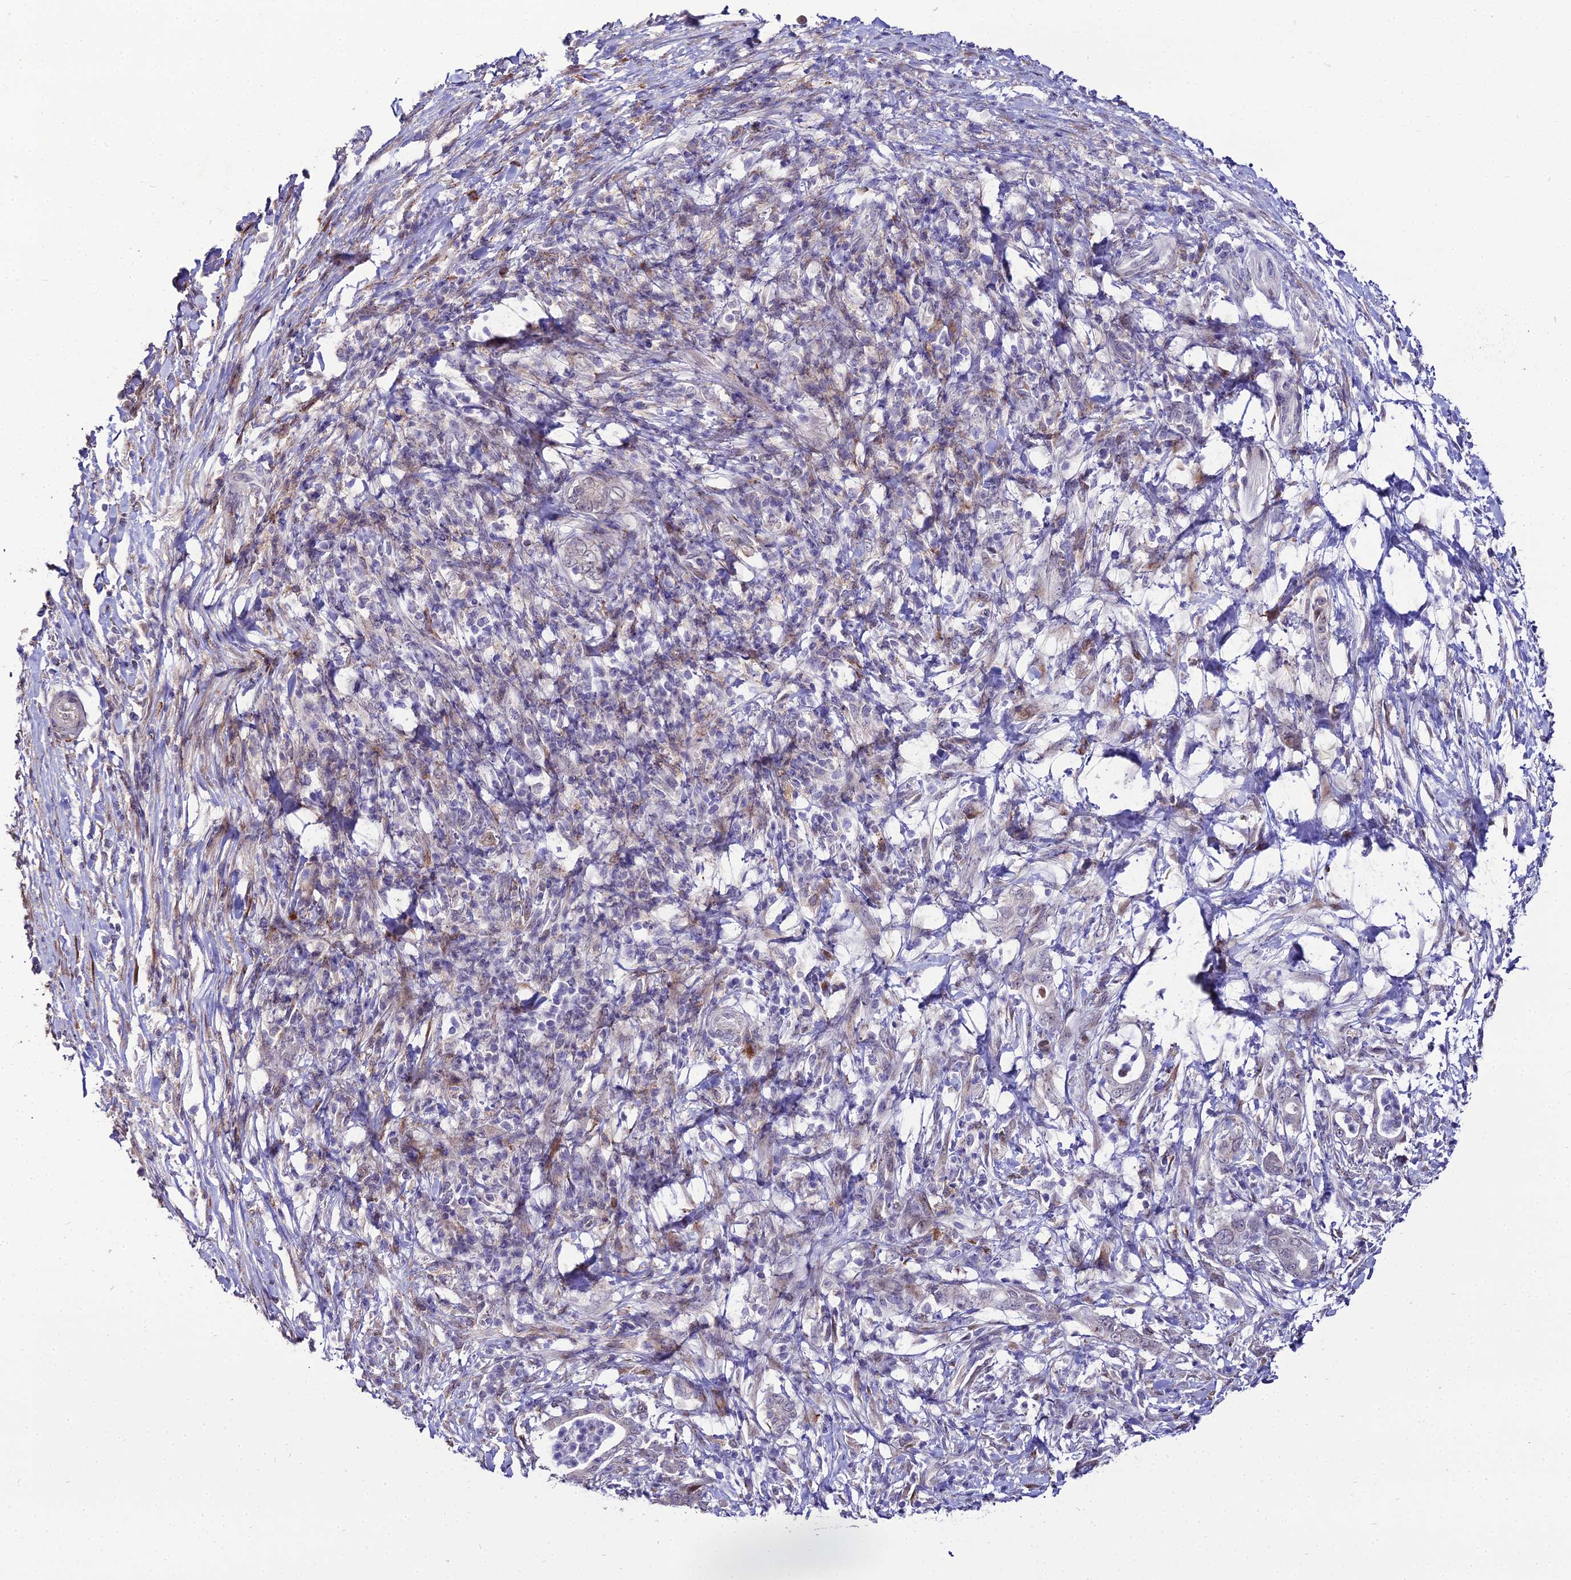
{"staining": {"intensity": "negative", "quantity": "none", "location": "none"}, "tissue": "pancreatic cancer", "cell_type": "Tumor cells", "image_type": "cancer", "snomed": [{"axis": "morphology", "description": "Normal tissue, NOS"}, {"axis": "morphology", "description": "Adenocarcinoma, NOS"}, {"axis": "topography", "description": "Pancreas"}], "caption": "Tumor cells are negative for protein expression in human pancreatic cancer (adenocarcinoma).", "gene": "TROAP", "patient": {"sex": "female", "age": 55}}